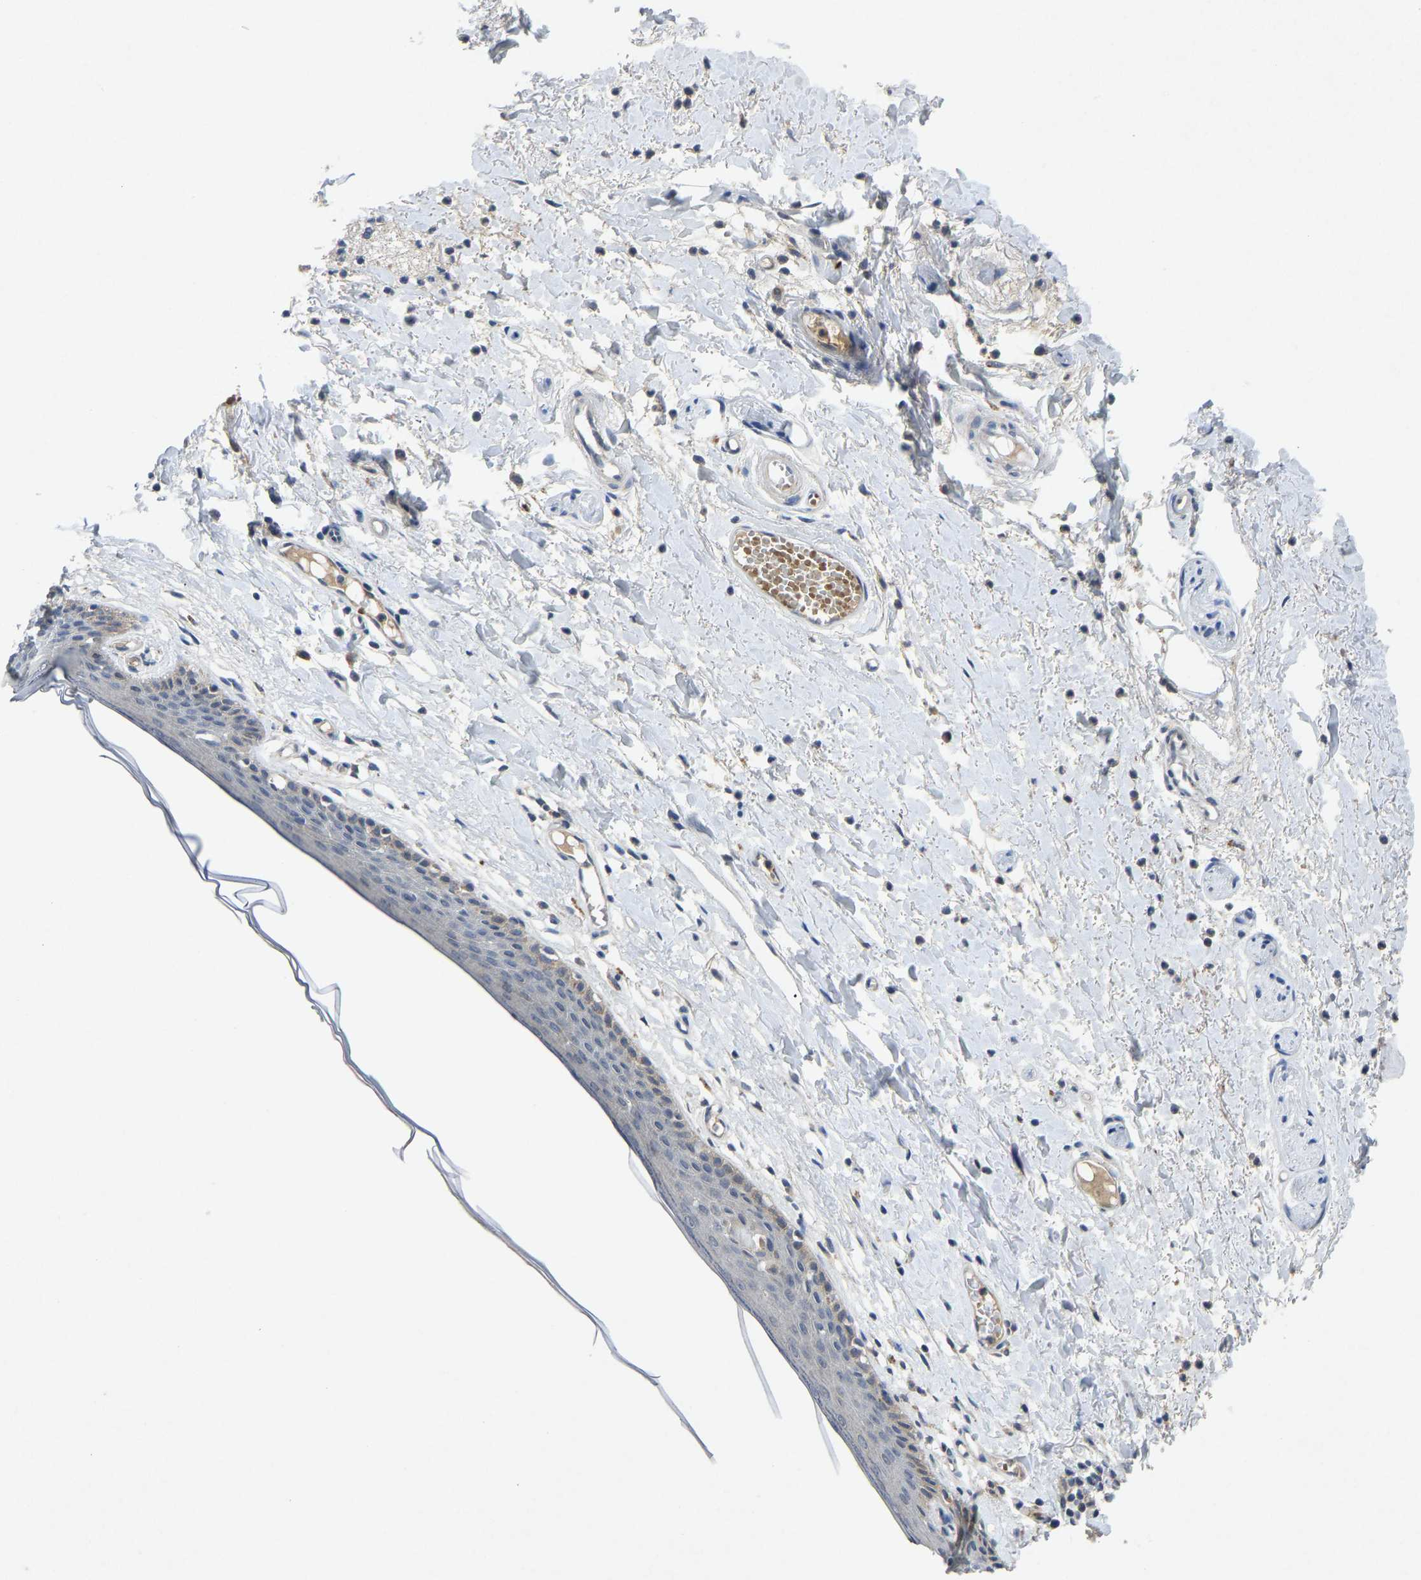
{"staining": {"intensity": "moderate", "quantity": "<25%", "location": "cytoplasmic/membranous"}, "tissue": "skin", "cell_type": "Epidermal cells", "image_type": "normal", "snomed": [{"axis": "morphology", "description": "Normal tissue, NOS"}, {"axis": "topography", "description": "Vulva"}], "caption": "Immunohistochemistry histopathology image of unremarkable human skin stained for a protein (brown), which shows low levels of moderate cytoplasmic/membranous staining in approximately <25% of epidermal cells.", "gene": "PDE7A", "patient": {"sex": "female", "age": 54}}